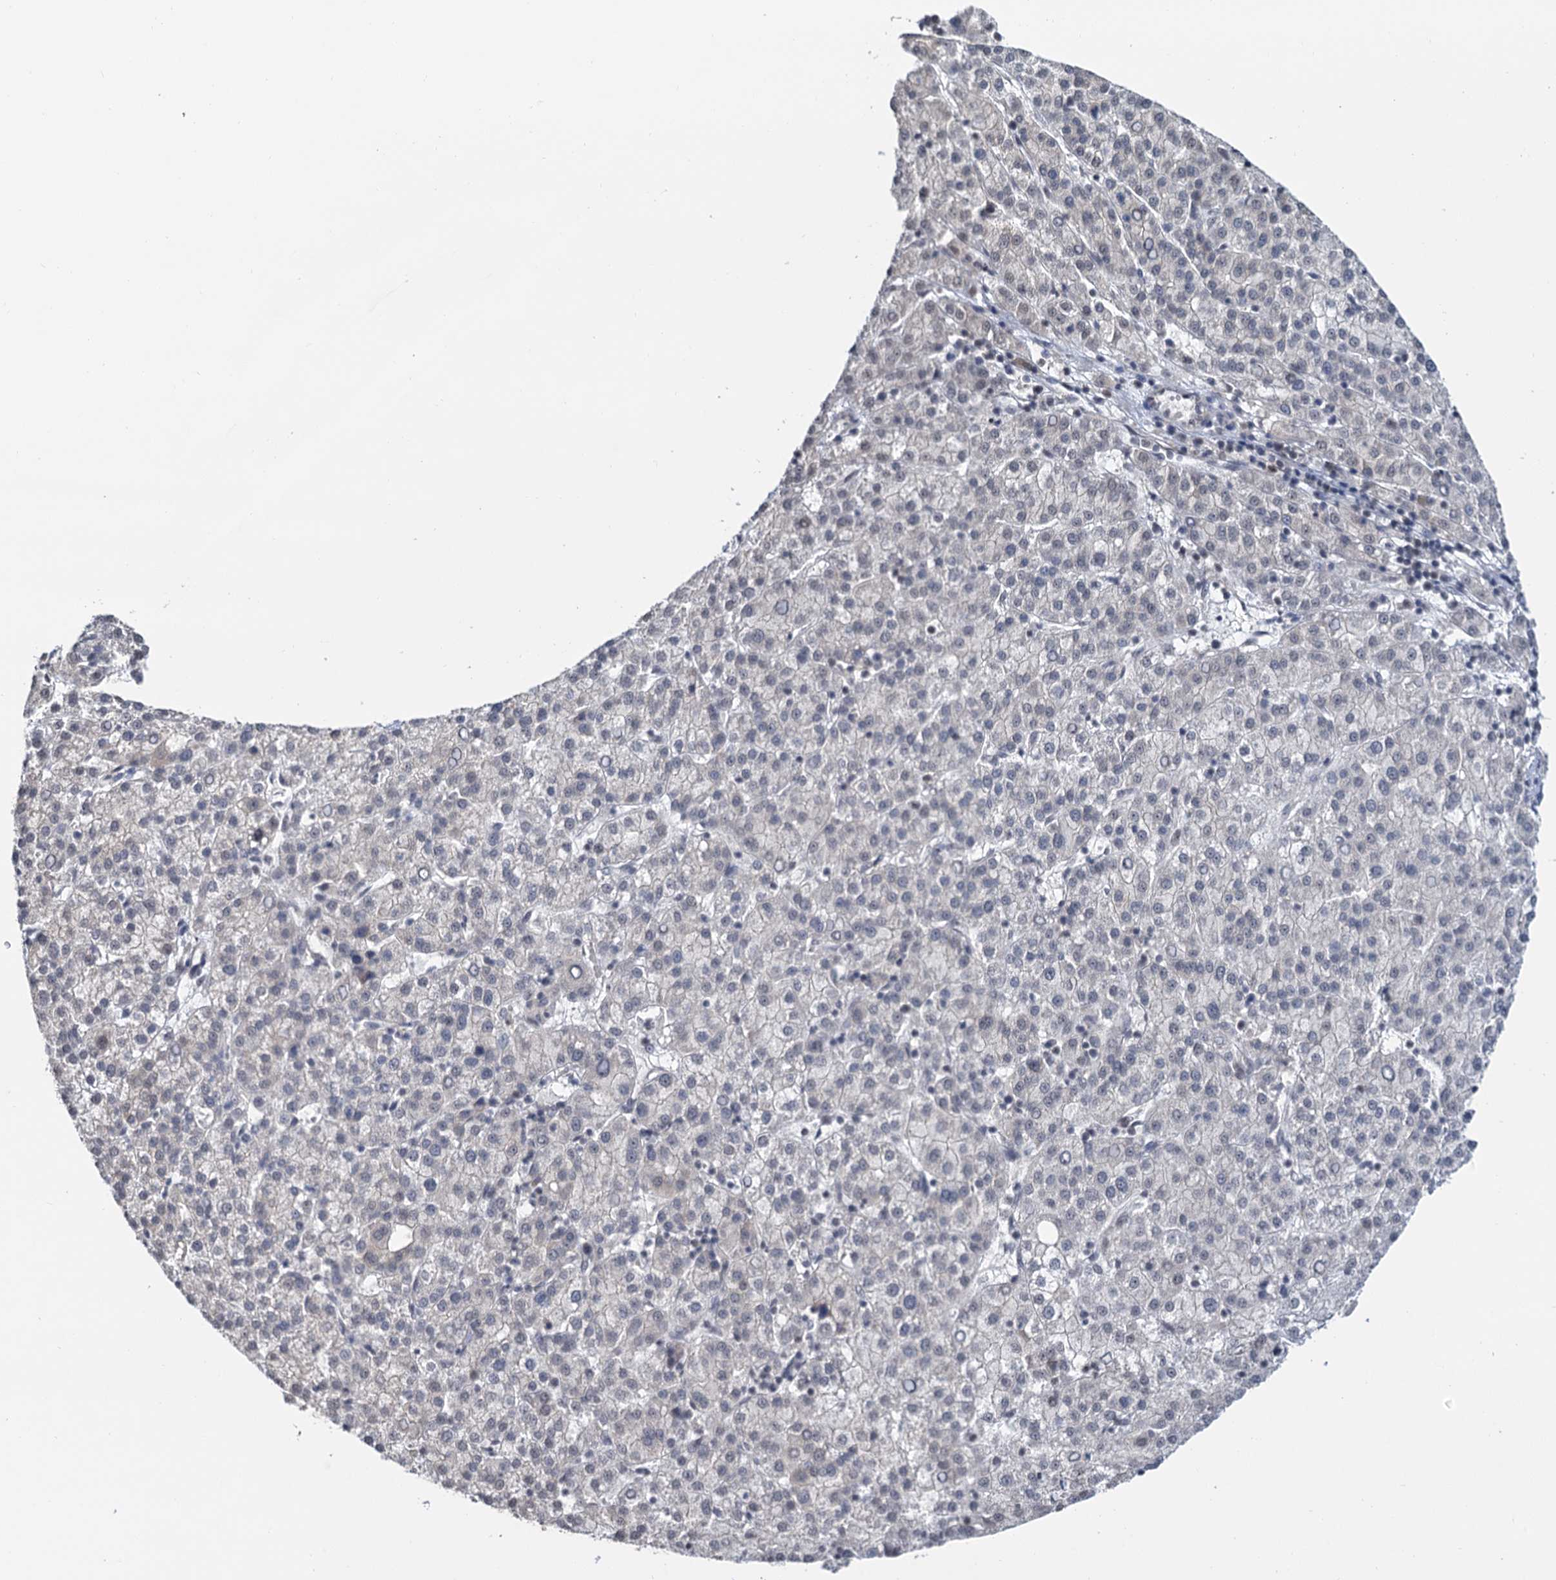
{"staining": {"intensity": "moderate", "quantity": "25%-75%", "location": "cytoplasmic/membranous,nuclear"}, "tissue": "liver cancer", "cell_type": "Tumor cells", "image_type": "cancer", "snomed": [{"axis": "morphology", "description": "Carcinoma, Hepatocellular, NOS"}, {"axis": "topography", "description": "Liver"}], "caption": "Immunohistochemical staining of human hepatocellular carcinoma (liver) exhibits medium levels of moderate cytoplasmic/membranous and nuclear expression in about 25%-75% of tumor cells.", "gene": "NAT10", "patient": {"sex": "female", "age": 58}}